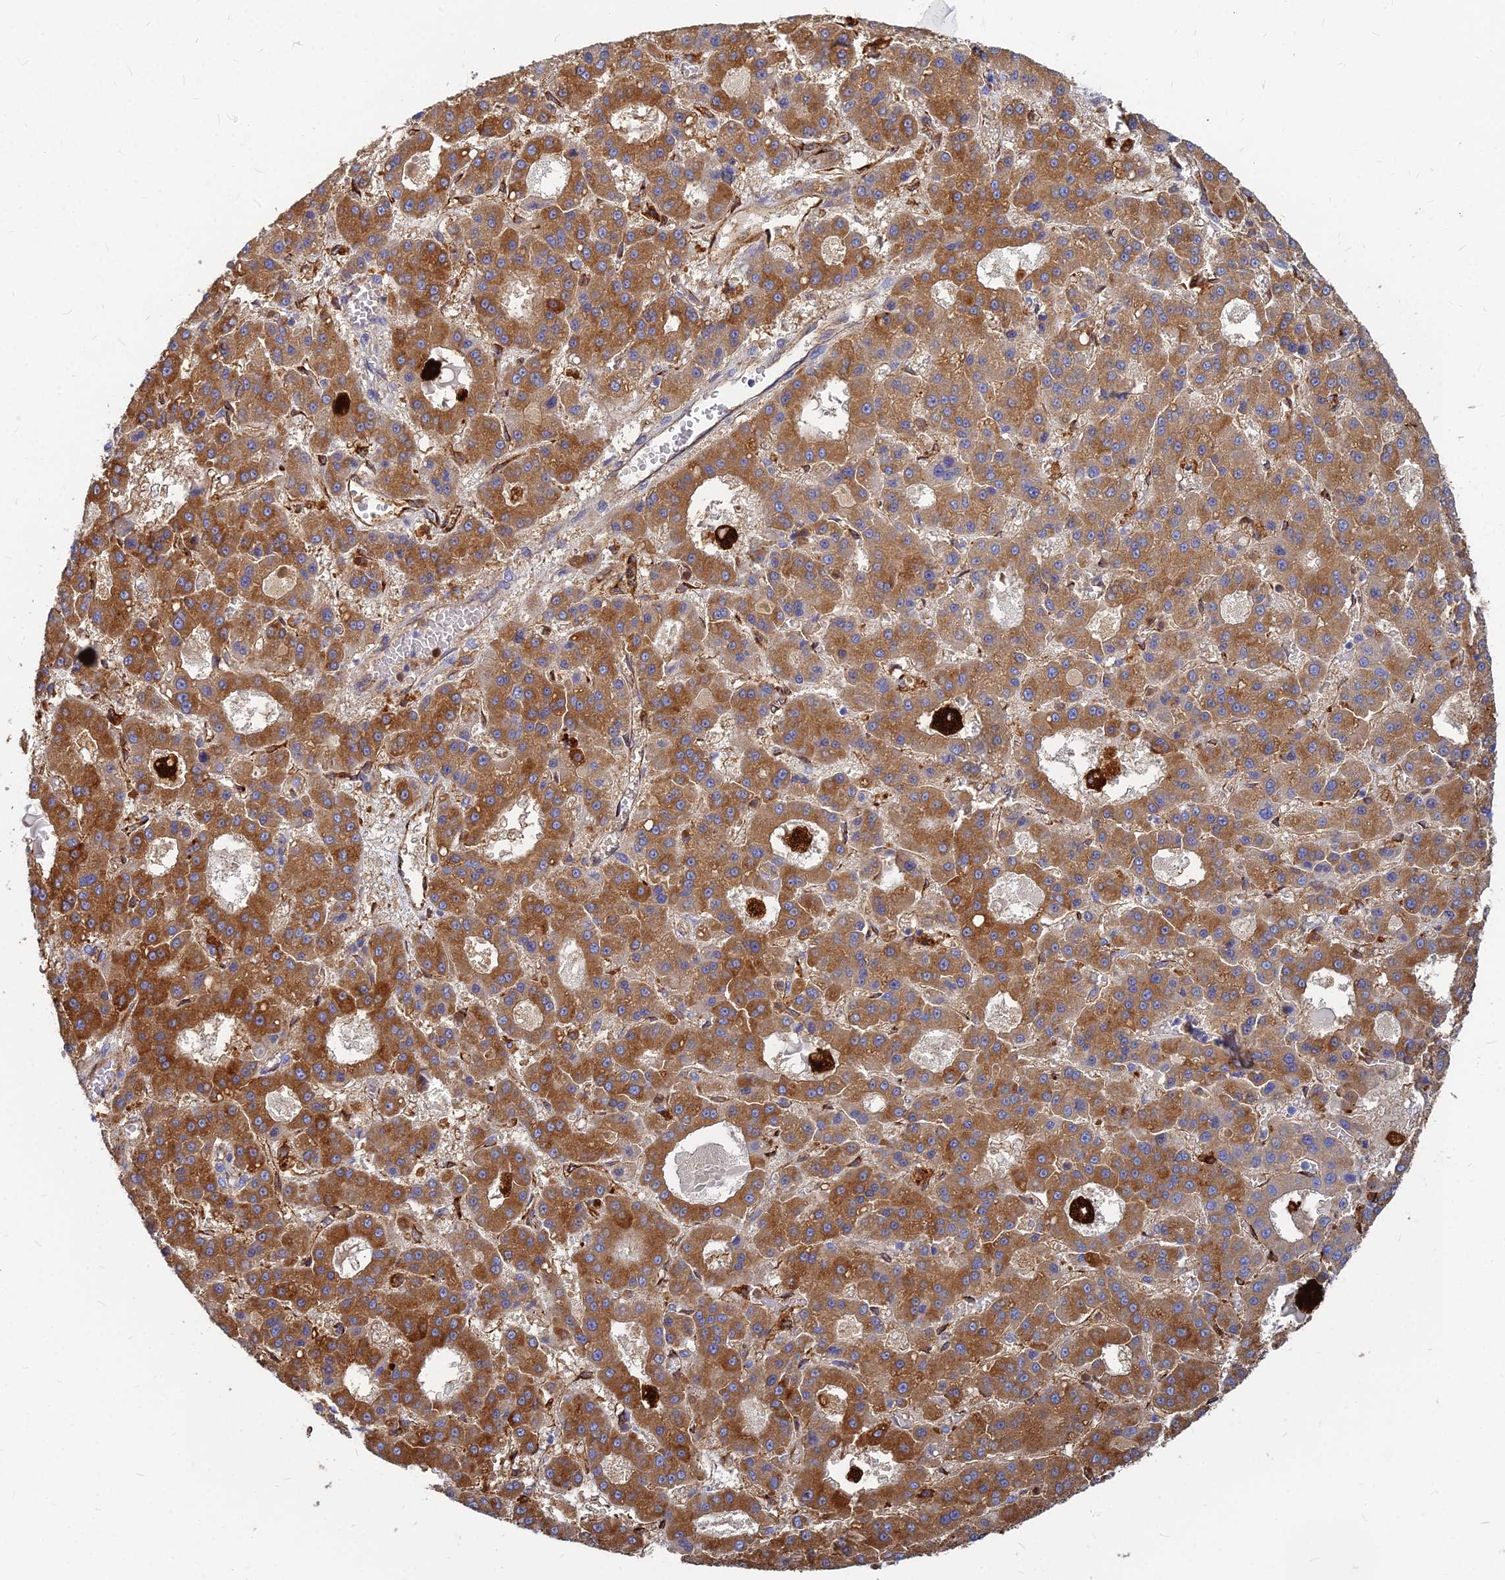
{"staining": {"intensity": "strong", "quantity": ">75%", "location": "cytoplasmic/membranous"}, "tissue": "liver cancer", "cell_type": "Tumor cells", "image_type": "cancer", "snomed": [{"axis": "morphology", "description": "Carcinoma, Hepatocellular, NOS"}, {"axis": "topography", "description": "Liver"}], "caption": "IHC staining of liver cancer, which exhibits high levels of strong cytoplasmic/membranous staining in approximately >75% of tumor cells indicating strong cytoplasmic/membranous protein positivity. The staining was performed using DAB (3,3'-diaminobenzidine) (brown) for protein detection and nuclei were counterstained in hematoxylin (blue).", "gene": "VAT1", "patient": {"sex": "male", "age": 70}}